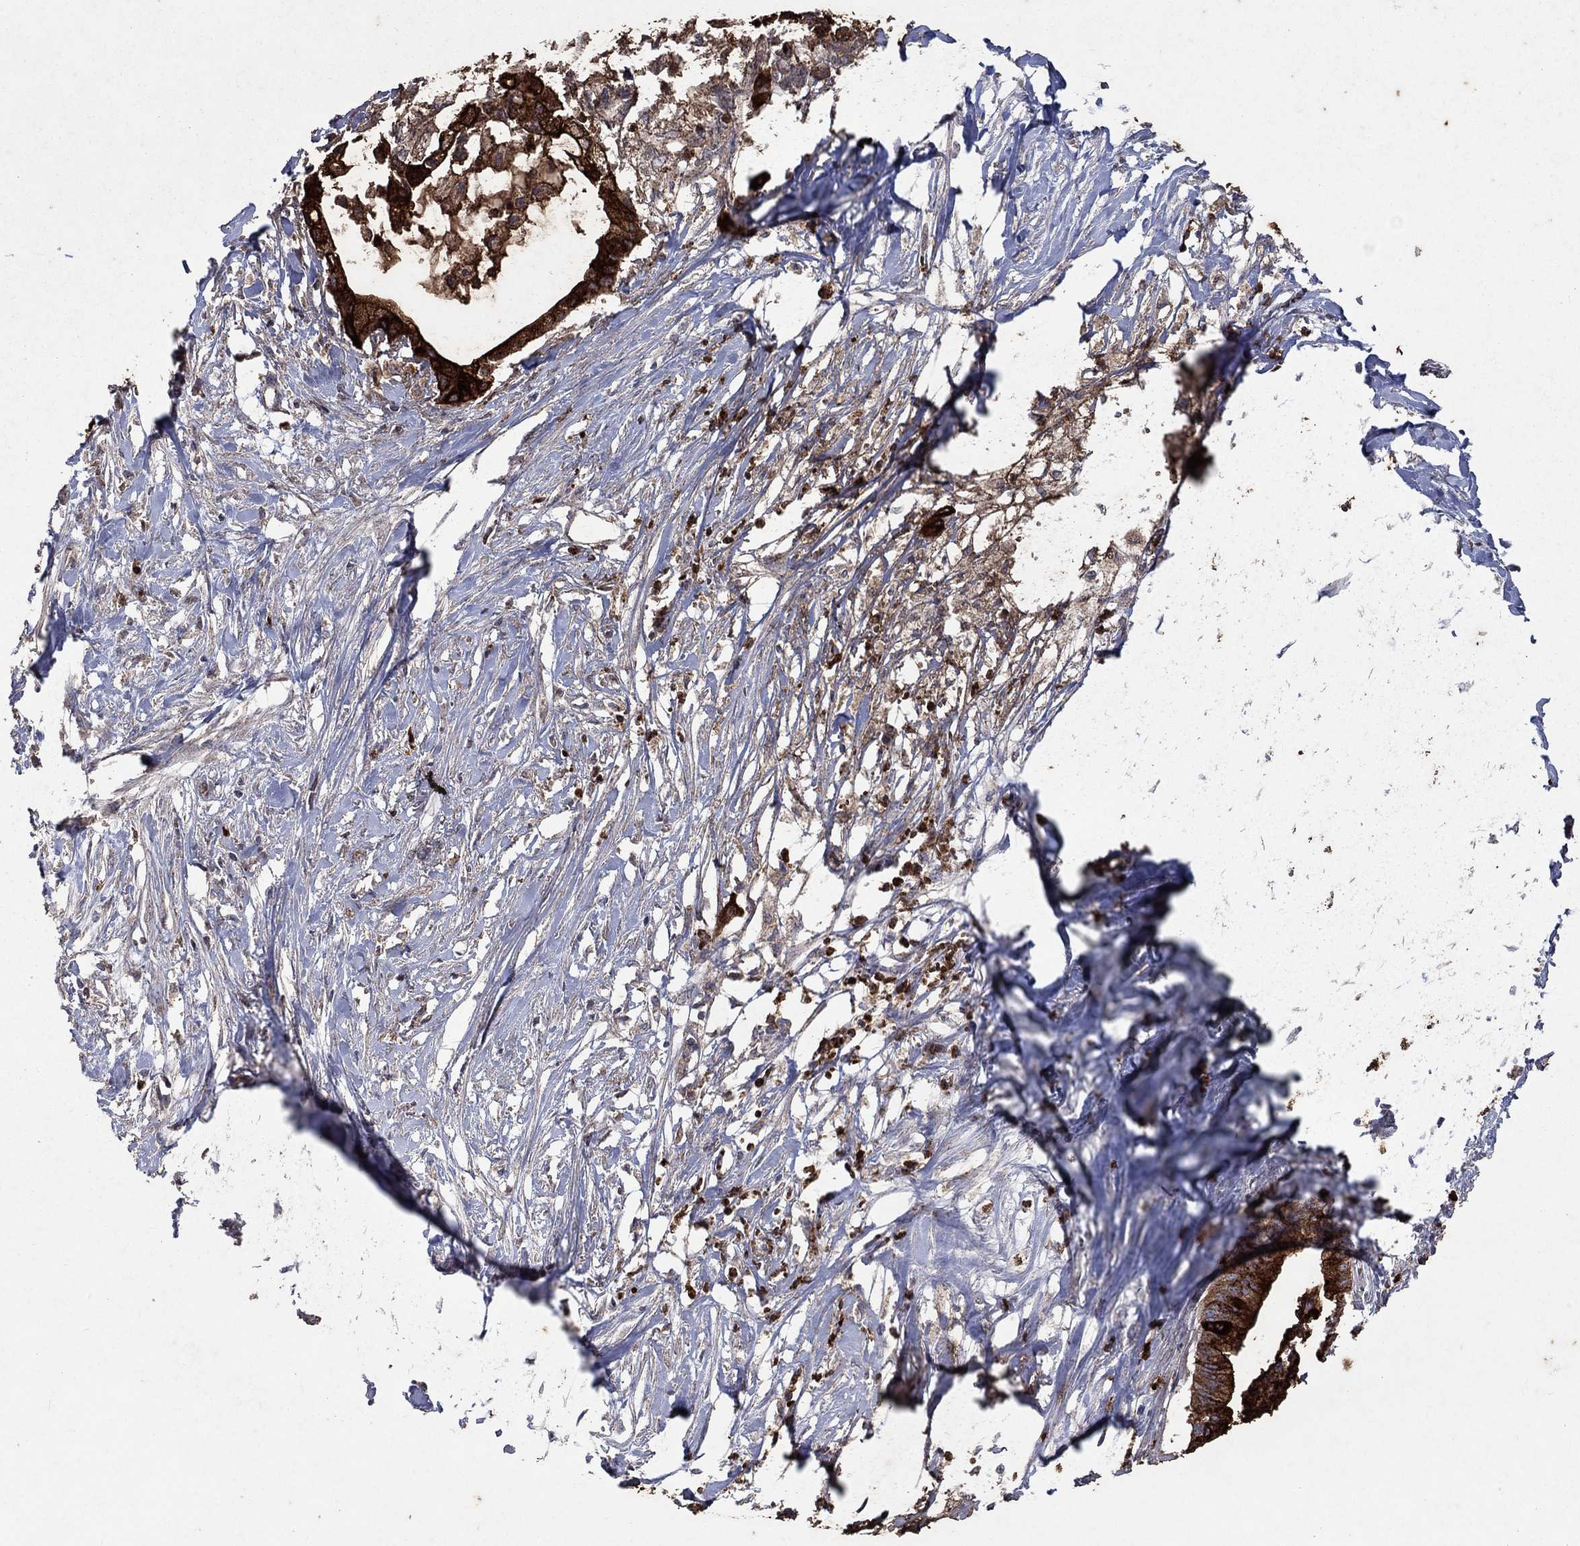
{"staining": {"intensity": "strong", "quantity": ">75%", "location": "cytoplasmic/membranous"}, "tissue": "pancreatic cancer", "cell_type": "Tumor cells", "image_type": "cancer", "snomed": [{"axis": "morphology", "description": "Normal tissue, NOS"}, {"axis": "morphology", "description": "Adenocarcinoma, NOS"}, {"axis": "topography", "description": "Pancreas"}], "caption": "Pancreatic cancer tissue reveals strong cytoplasmic/membranous expression in approximately >75% of tumor cells, visualized by immunohistochemistry.", "gene": "CD24", "patient": {"sex": "female", "age": 58}}